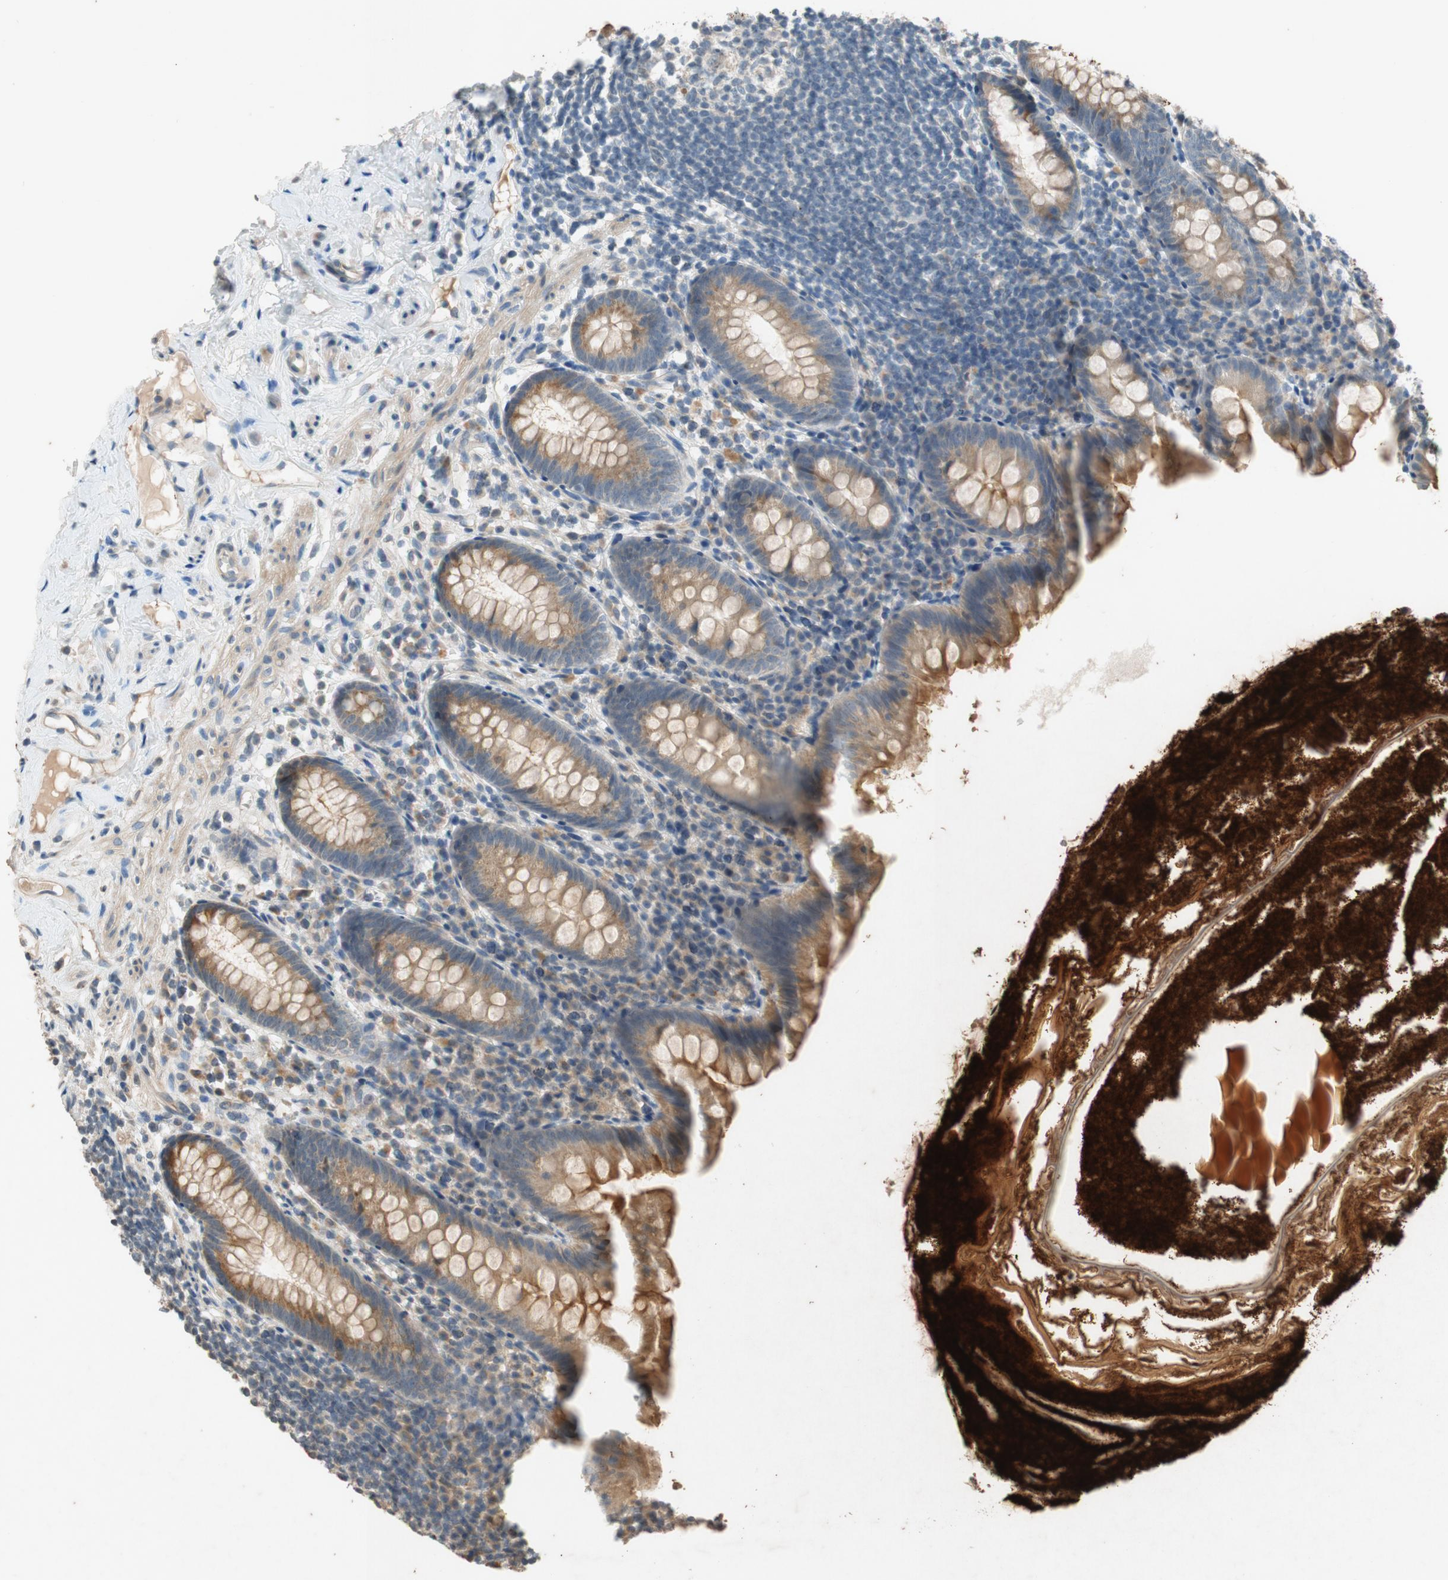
{"staining": {"intensity": "moderate", "quantity": ">75%", "location": "cytoplasmic/membranous"}, "tissue": "appendix", "cell_type": "Glandular cells", "image_type": "normal", "snomed": [{"axis": "morphology", "description": "Normal tissue, NOS"}, {"axis": "topography", "description": "Appendix"}], "caption": "DAB (3,3'-diaminobenzidine) immunohistochemical staining of normal appendix shows moderate cytoplasmic/membranous protein expression in about >75% of glandular cells. (Brightfield microscopy of DAB IHC at high magnification).", "gene": "ATP2C1", "patient": {"sex": "male", "age": 52}}